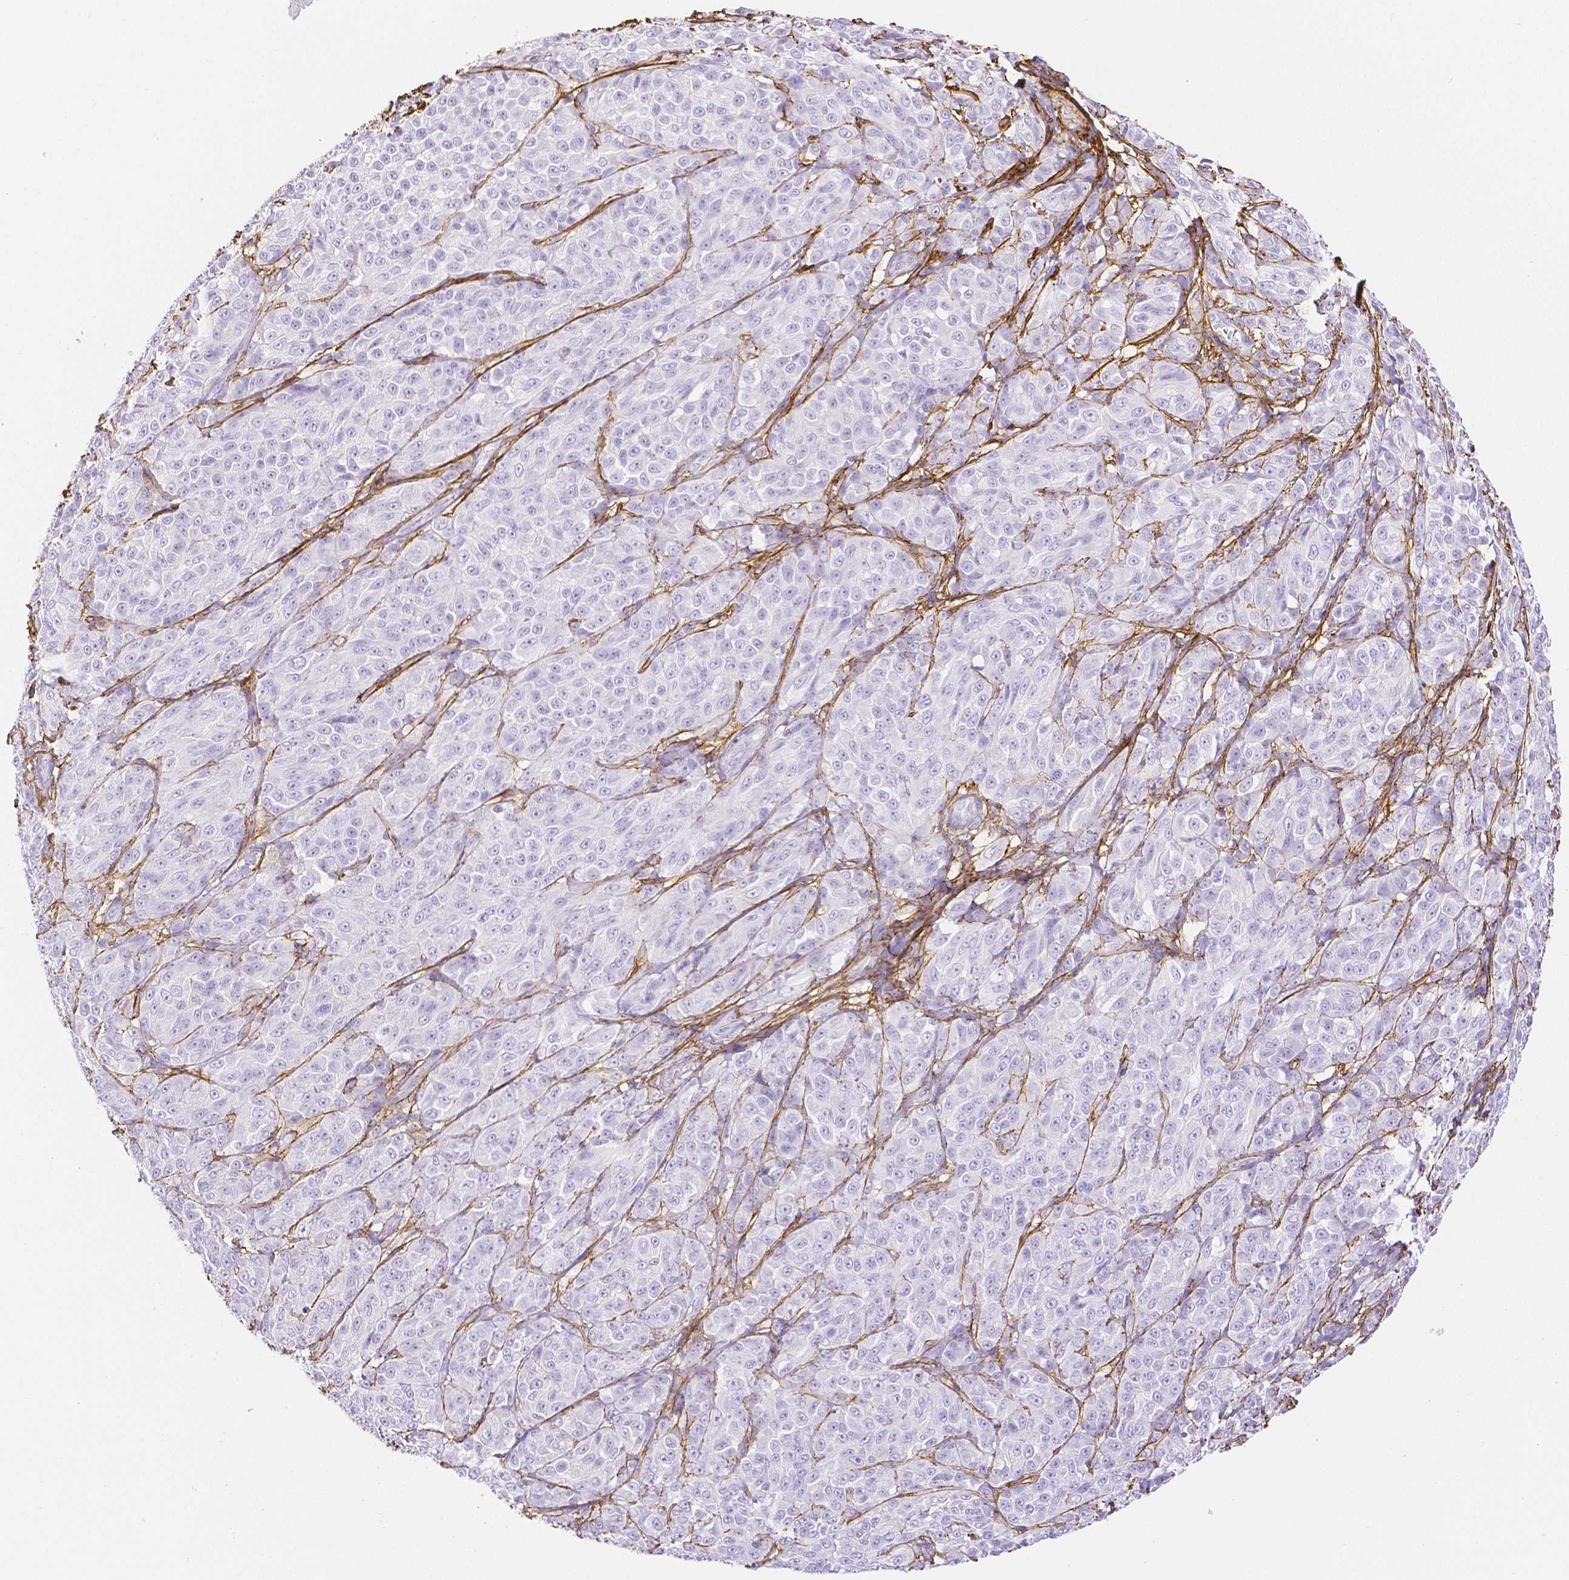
{"staining": {"intensity": "negative", "quantity": "none", "location": "none"}, "tissue": "melanoma", "cell_type": "Tumor cells", "image_type": "cancer", "snomed": [{"axis": "morphology", "description": "Malignant melanoma, NOS"}, {"axis": "topography", "description": "Skin"}], "caption": "Tumor cells show no significant positivity in malignant melanoma.", "gene": "FBN1", "patient": {"sex": "male", "age": 89}}